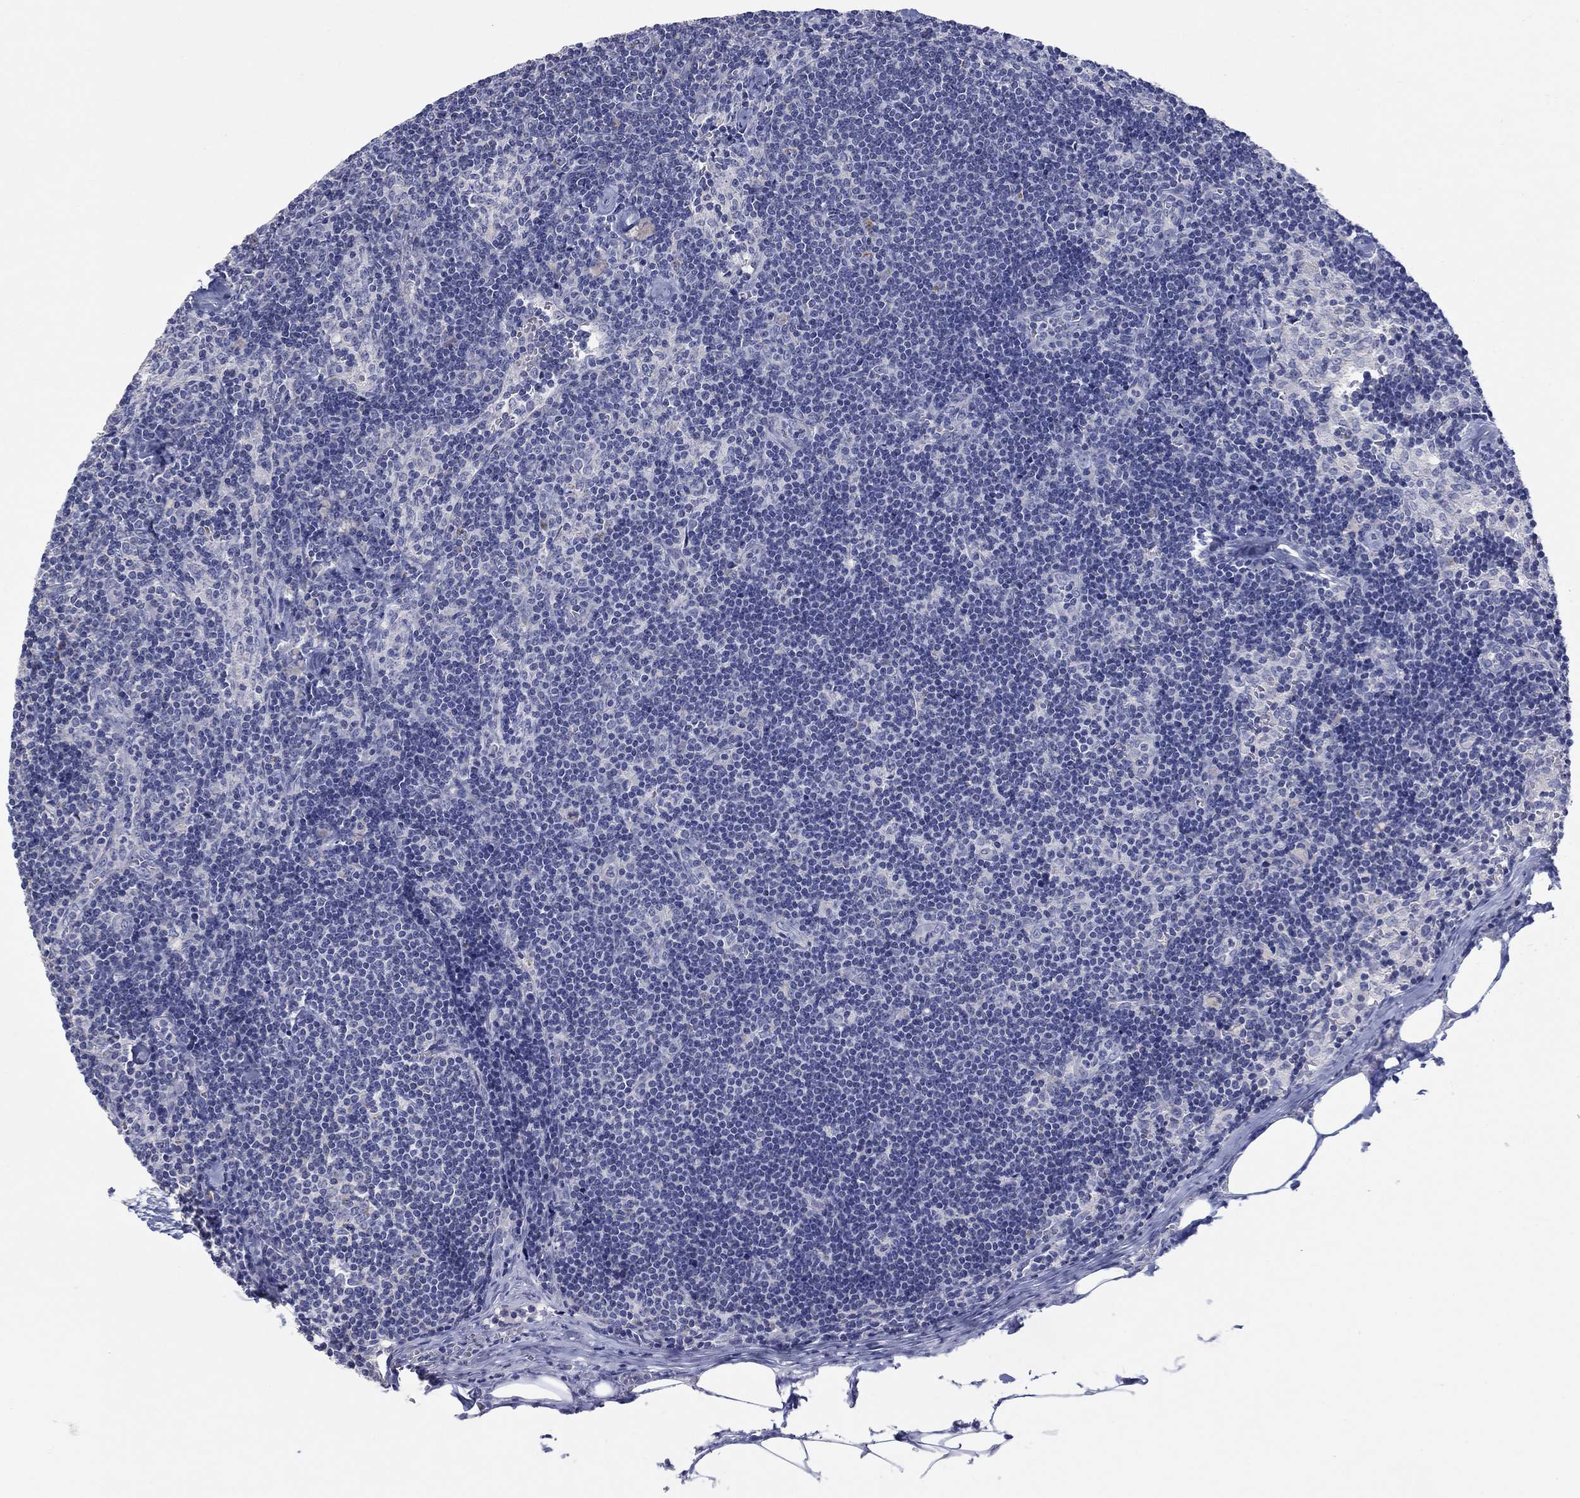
{"staining": {"intensity": "negative", "quantity": "none", "location": "none"}, "tissue": "lymph node", "cell_type": "Germinal center cells", "image_type": "normal", "snomed": [{"axis": "morphology", "description": "Normal tissue, NOS"}, {"axis": "topography", "description": "Lymph node"}], "caption": "Protein analysis of unremarkable lymph node displays no significant staining in germinal center cells. (DAB (3,3'-diaminobenzidine) immunohistochemistry, high magnification).", "gene": "CLVS1", "patient": {"sex": "female", "age": 51}}